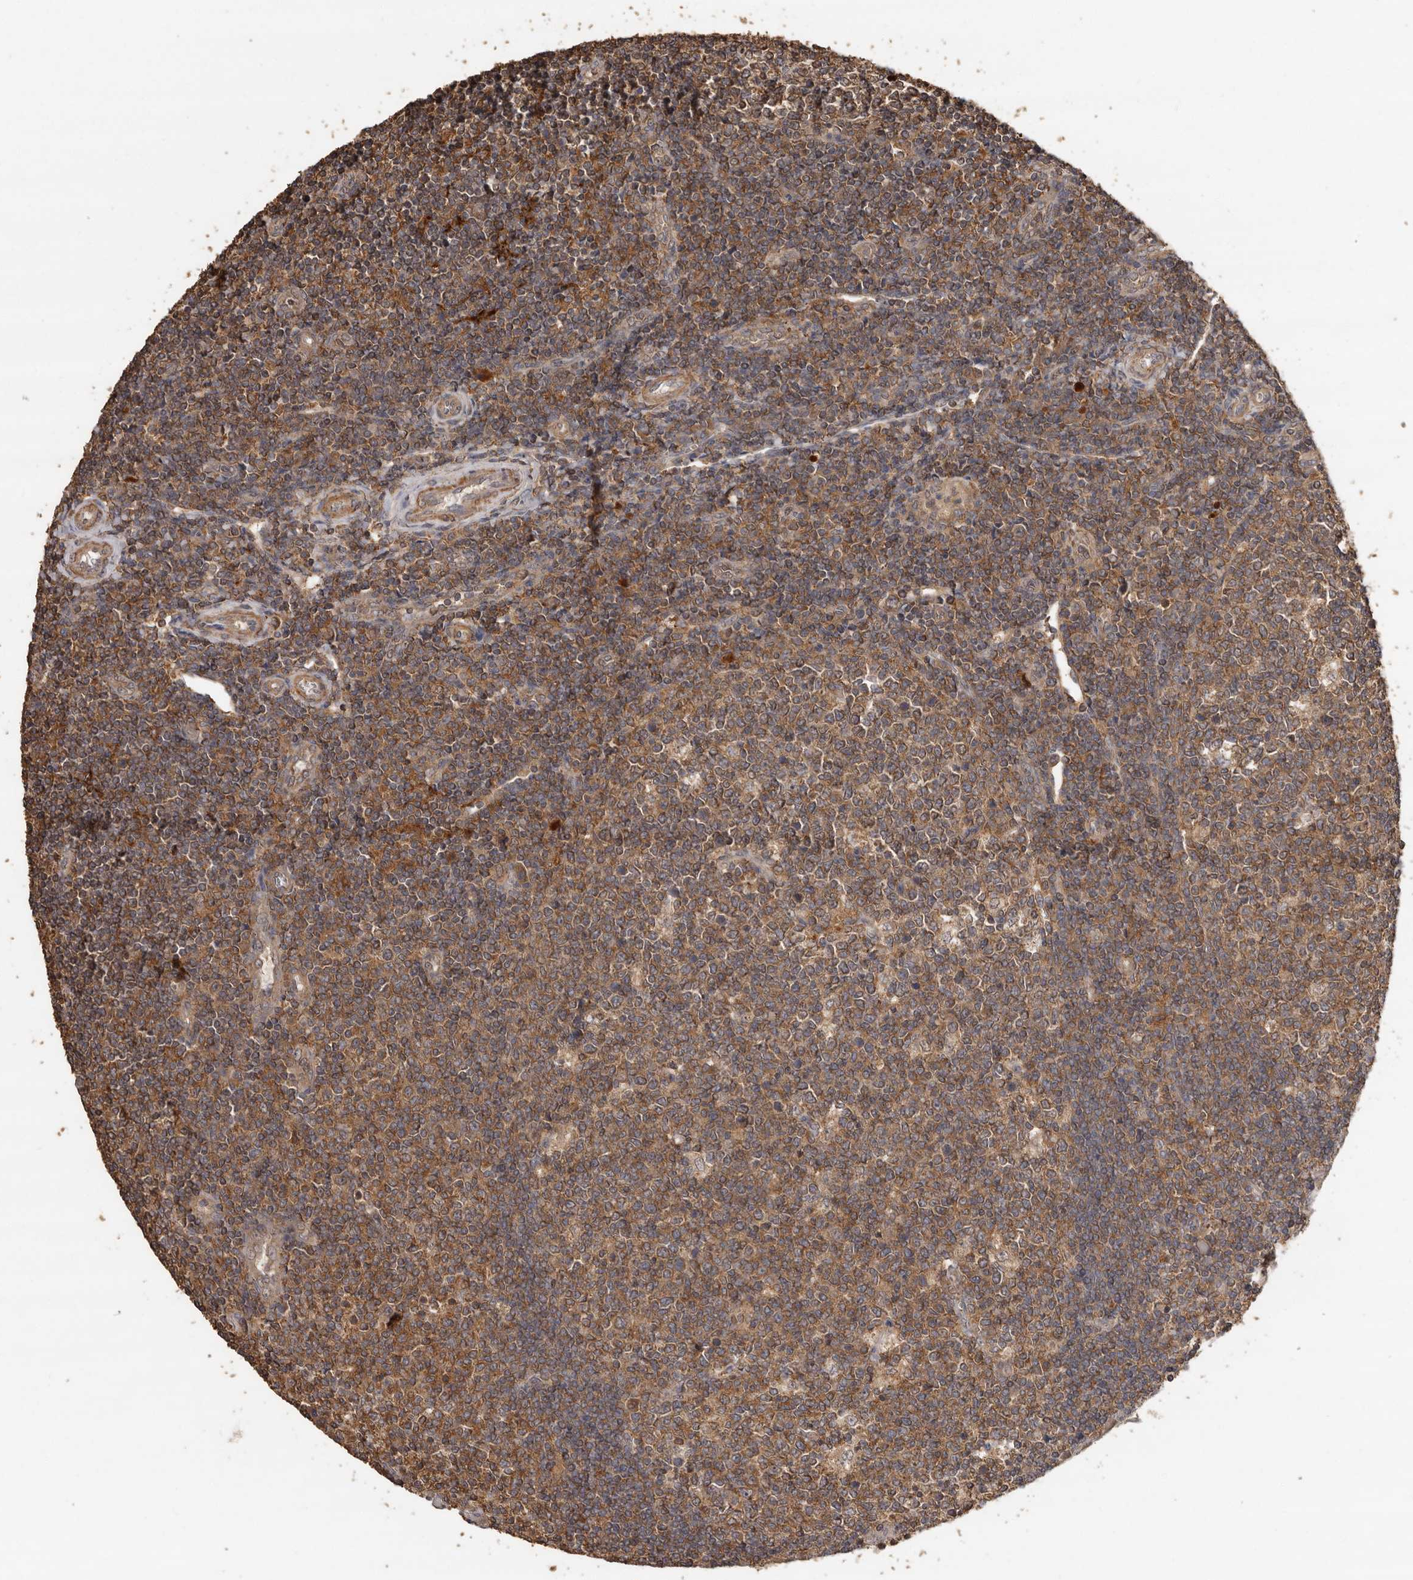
{"staining": {"intensity": "moderate", "quantity": ">75%", "location": "cytoplasmic/membranous"}, "tissue": "tonsil", "cell_type": "Germinal center cells", "image_type": "normal", "snomed": [{"axis": "morphology", "description": "Normal tissue, NOS"}, {"axis": "topography", "description": "Tonsil"}], "caption": "Tonsil was stained to show a protein in brown. There is medium levels of moderate cytoplasmic/membranous positivity in approximately >75% of germinal center cells.", "gene": "RWDD1", "patient": {"sex": "female", "age": 19}}